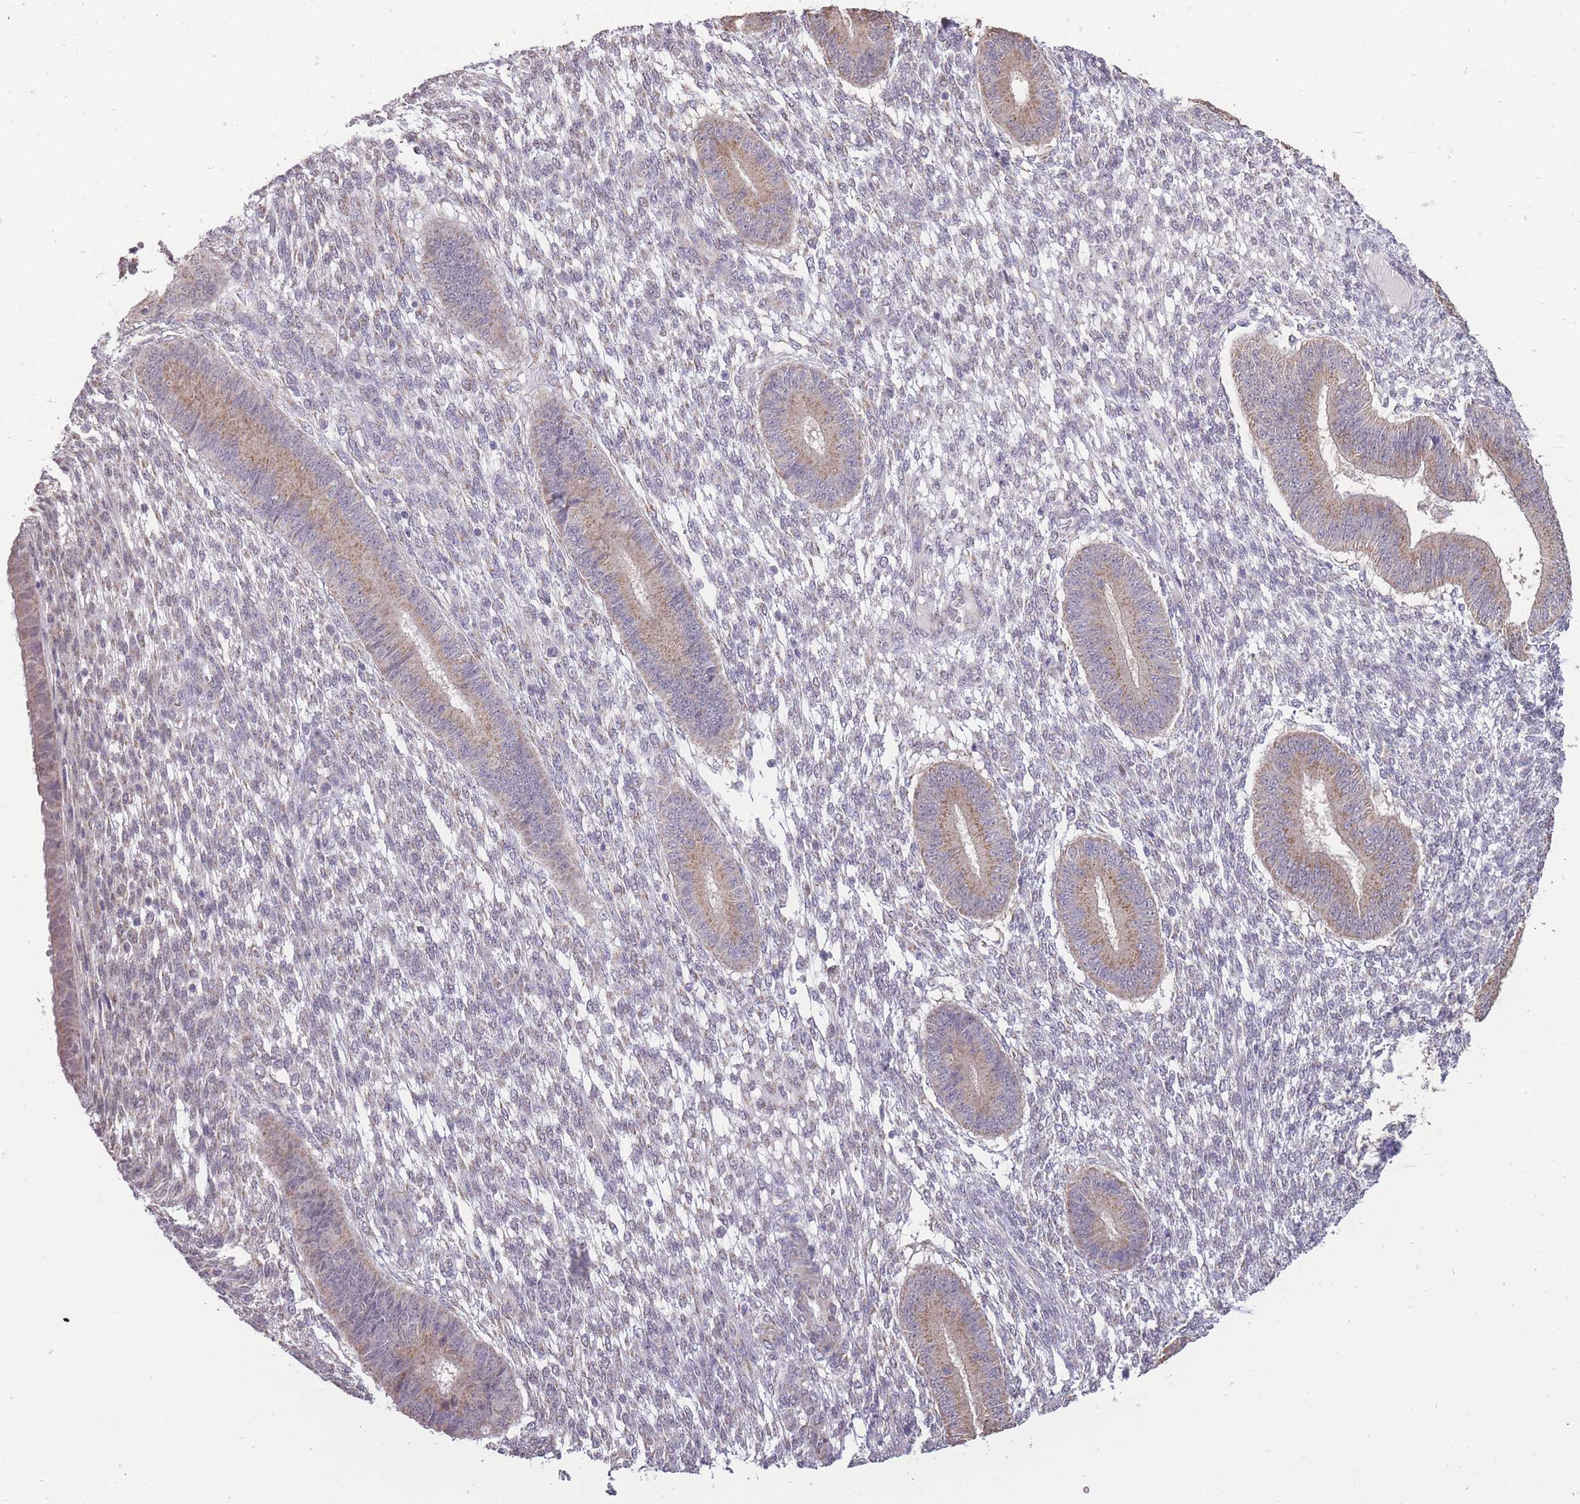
{"staining": {"intensity": "negative", "quantity": "none", "location": "none"}, "tissue": "endometrium", "cell_type": "Cells in endometrial stroma", "image_type": "normal", "snomed": [{"axis": "morphology", "description": "Normal tissue, NOS"}, {"axis": "topography", "description": "Endometrium"}], "caption": "This is a micrograph of immunohistochemistry staining of normal endometrium, which shows no positivity in cells in endometrial stroma.", "gene": "NELL1", "patient": {"sex": "female", "age": 49}}